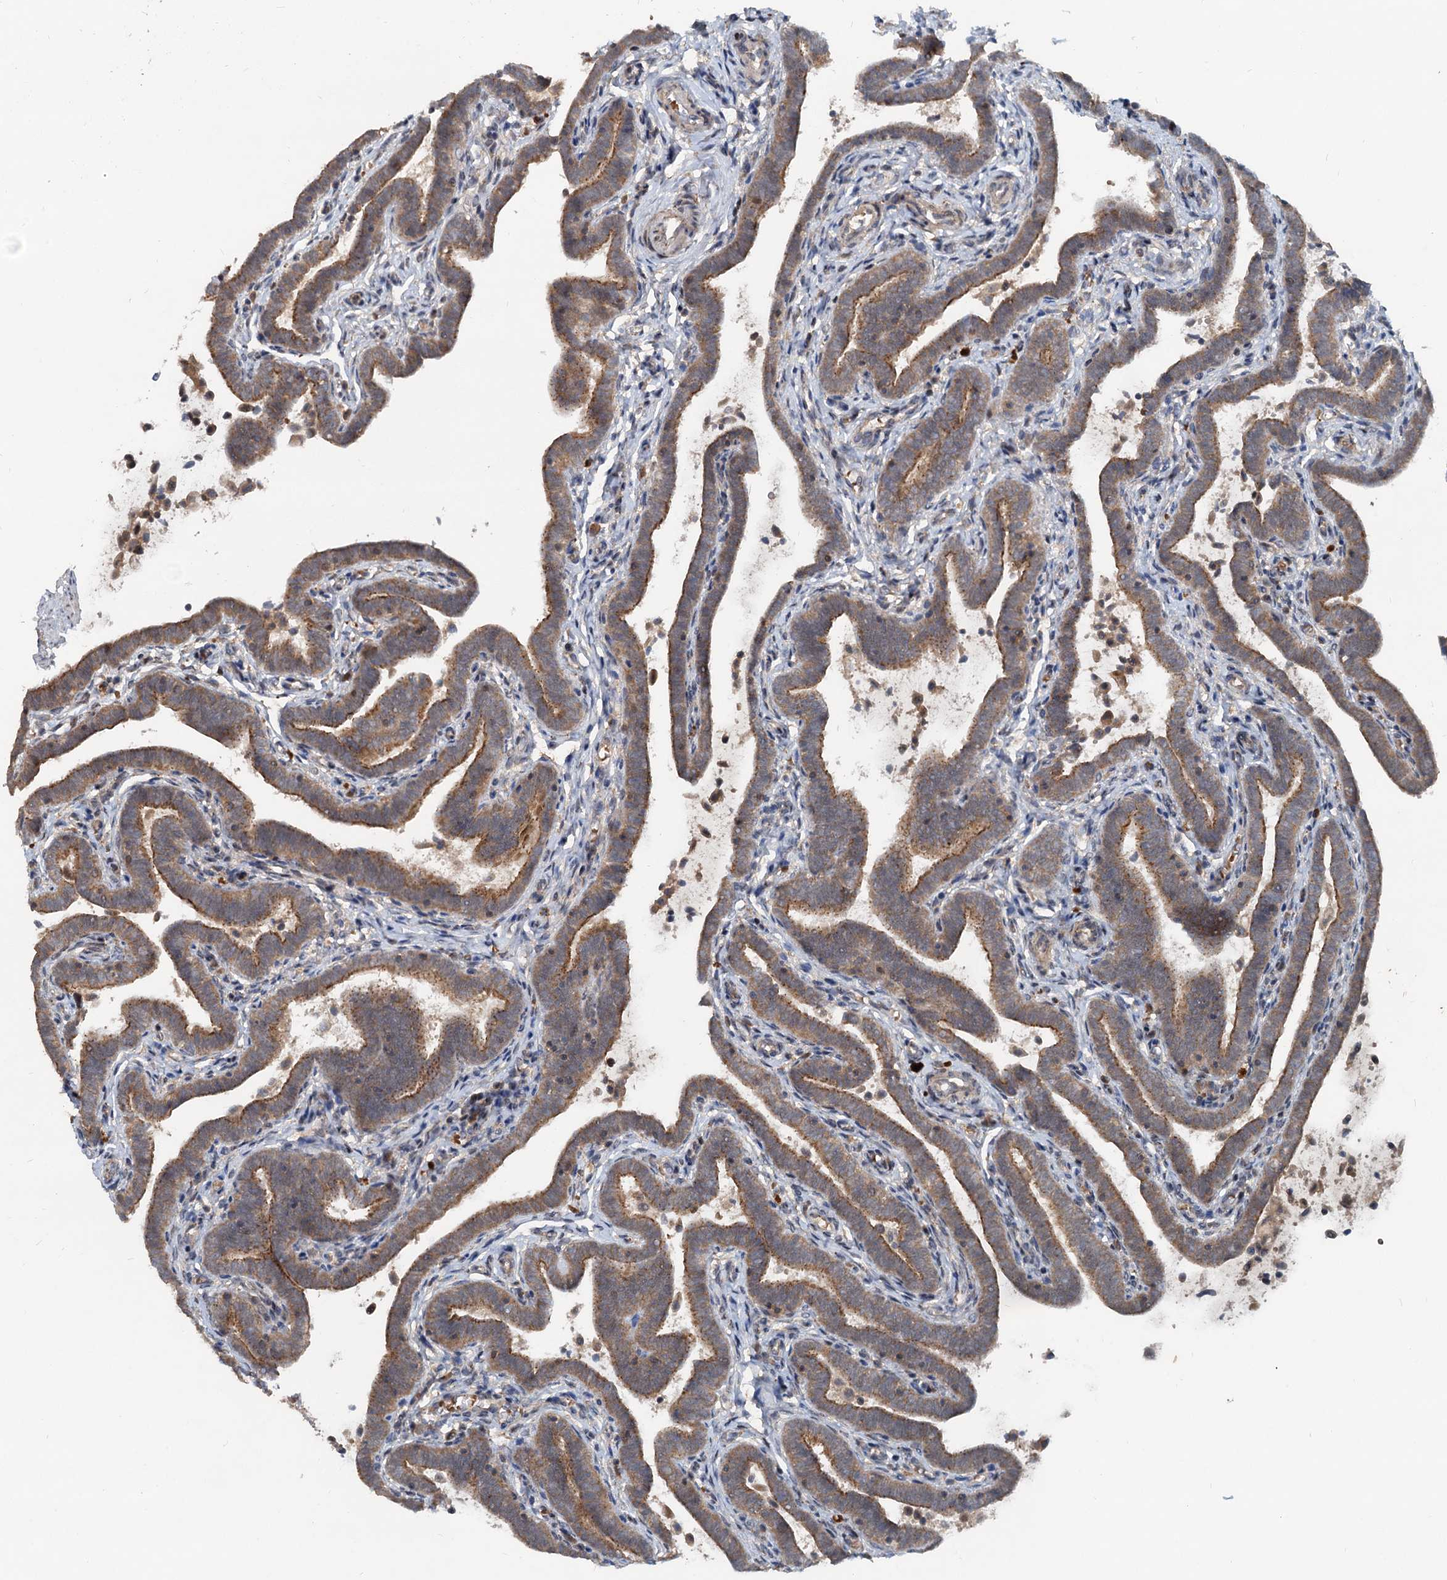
{"staining": {"intensity": "strong", "quantity": ">75%", "location": "cytoplasmic/membranous"}, "tissue": "fallopian tube", "cell_type": "Glandular cells", "image_type": "normal", "snomed": [{"axis": "morphology", "description": "Normal tissue, NOS"}, {"axis": "topography", "description": "Fallopian tube"}], "caption": "Immunohistochemical staining of benign fallopian tube shows strong cytoplasmic/membranous protein positivity in approximately >75% of glandular cells.", "gene": "CEP68", "patient": {"sex": "female", "age": 36}}